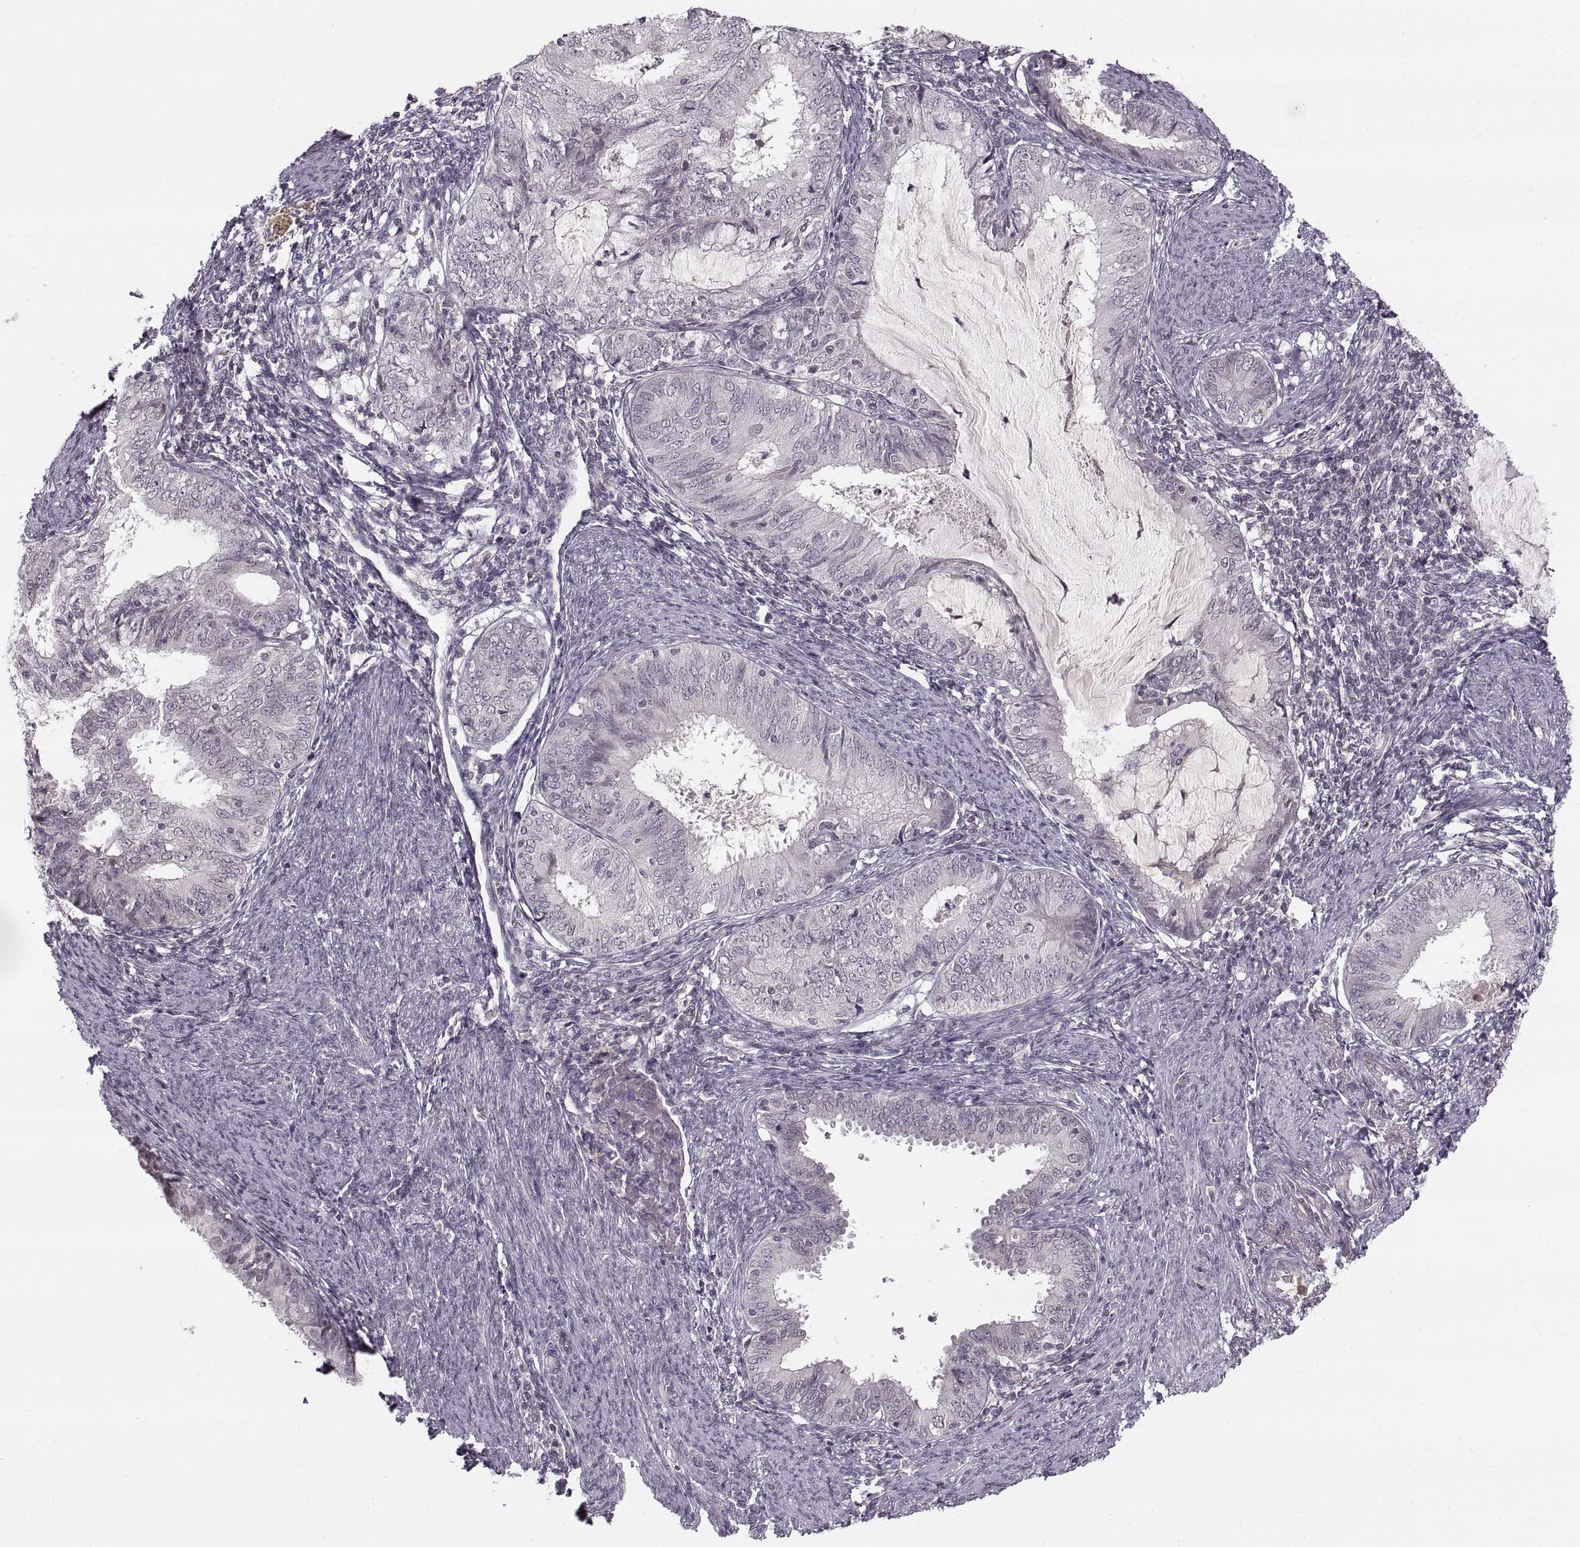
{"staining": {"intensity": "negative", "quantity": "none", "location": "none"}, "tissue": "endometrial cancer", "cell_type": "Tumor cells", "image_type": "cancer", "snomed": [{"axis": "morphology", "description": "Adenocarcinoma, NOS"}, {"axis": "topography", "description": "Endometrium"}], "caption": "Immunohistochemistry (IHC) micrograph of endometrial cancer stained for a protein (brown), which shows no positivity in tumor cells.", "gene": "ASIC3", "patient": {"sex": "female", "age": 57}}